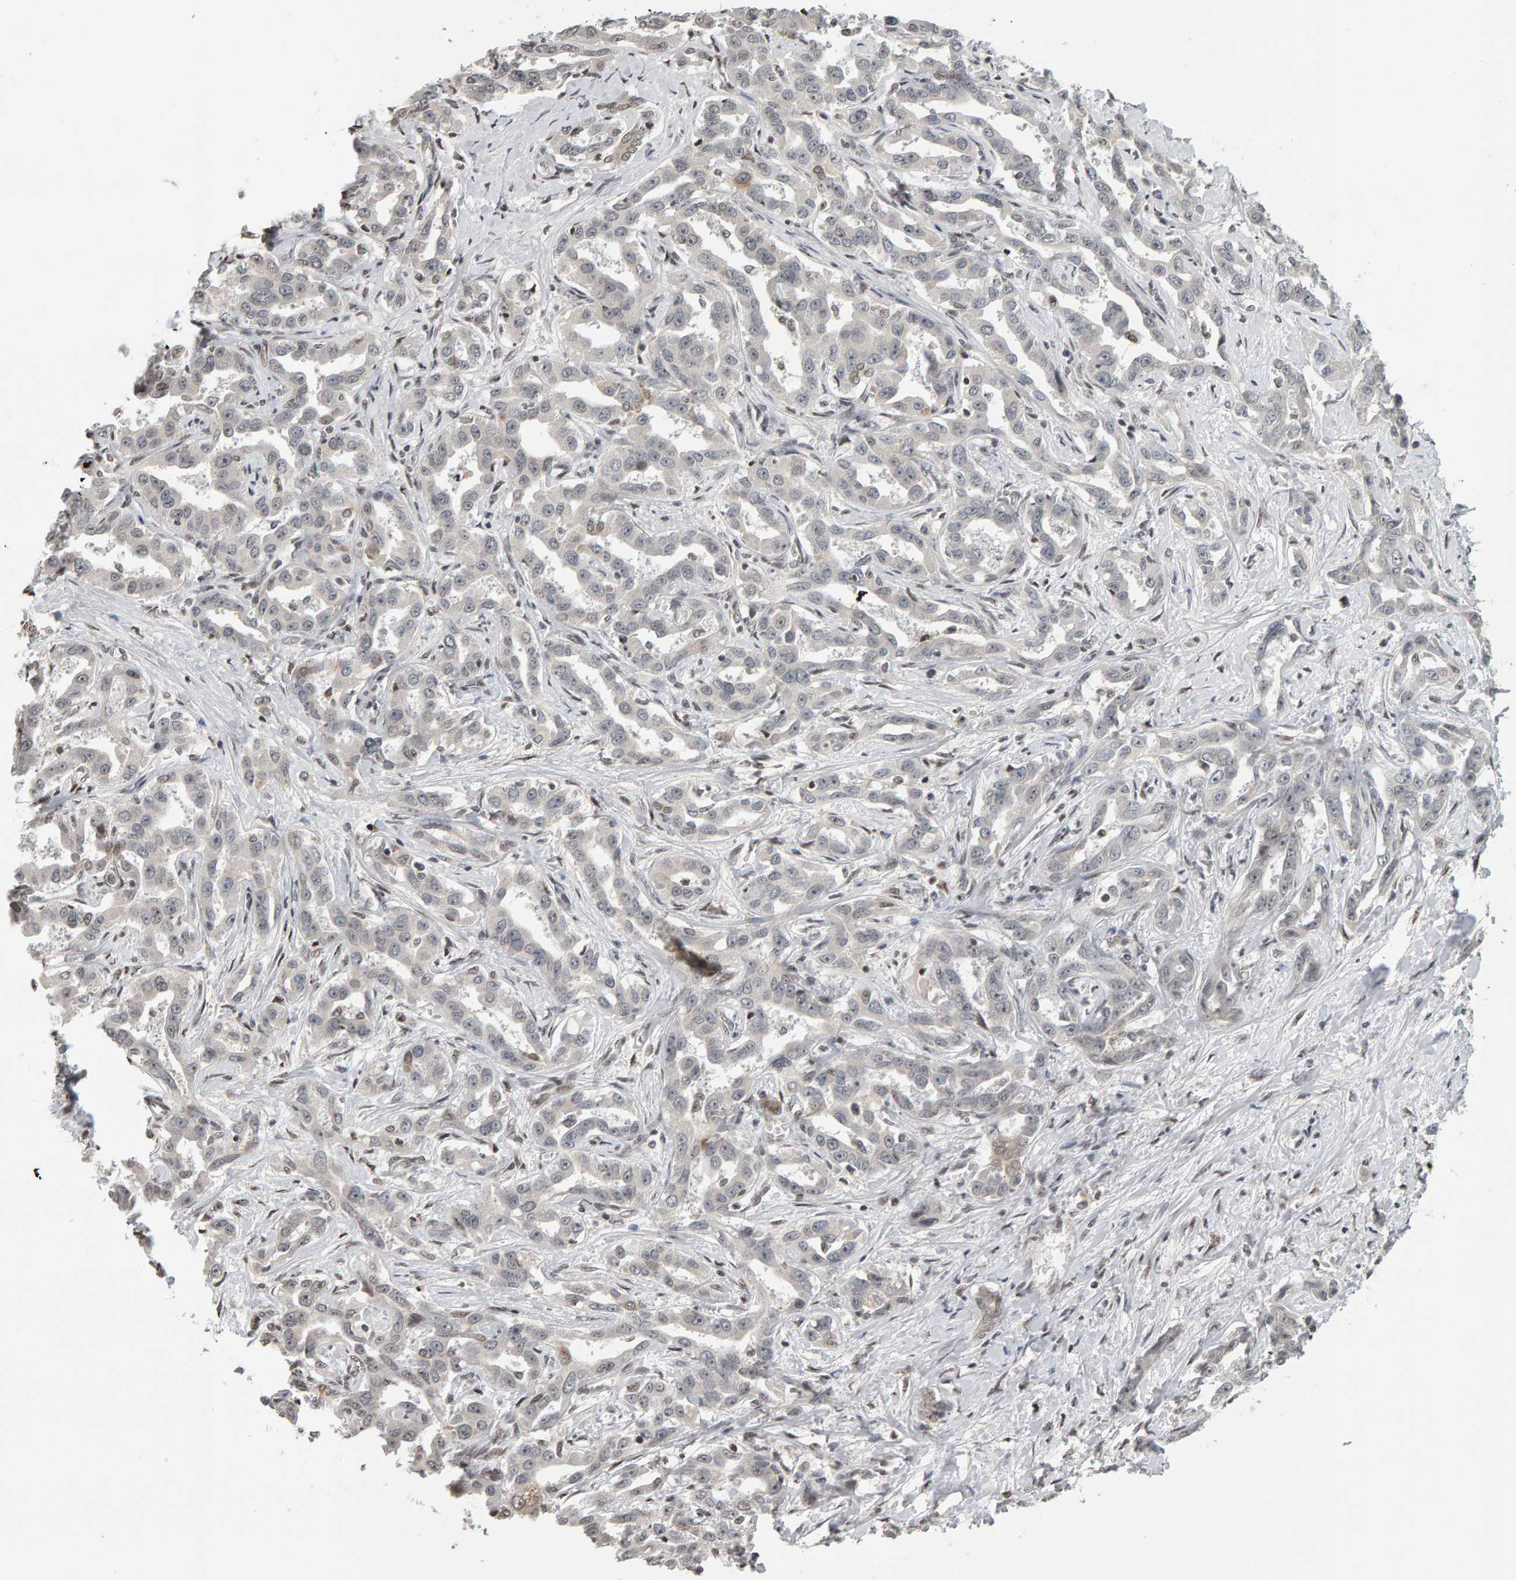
{"staining": {"intensity": "negative", "quantity": "none", "location": "none"}, "tissue": "liver cancer", "cell_type": "Tumor cells", "image_type": "cancer", "snomed": [{"axis": "morphology", "description": "Cholangiocarcinoma"}, {"axis": "topography", "description": "Liver"}], "caption": "Protein analysis of liver cancer (cholangiocarcinoma) shows no significant positivity in tumor cells.", "gene": "TRAM1", "patient": {"sex": "male", "age": 59}}